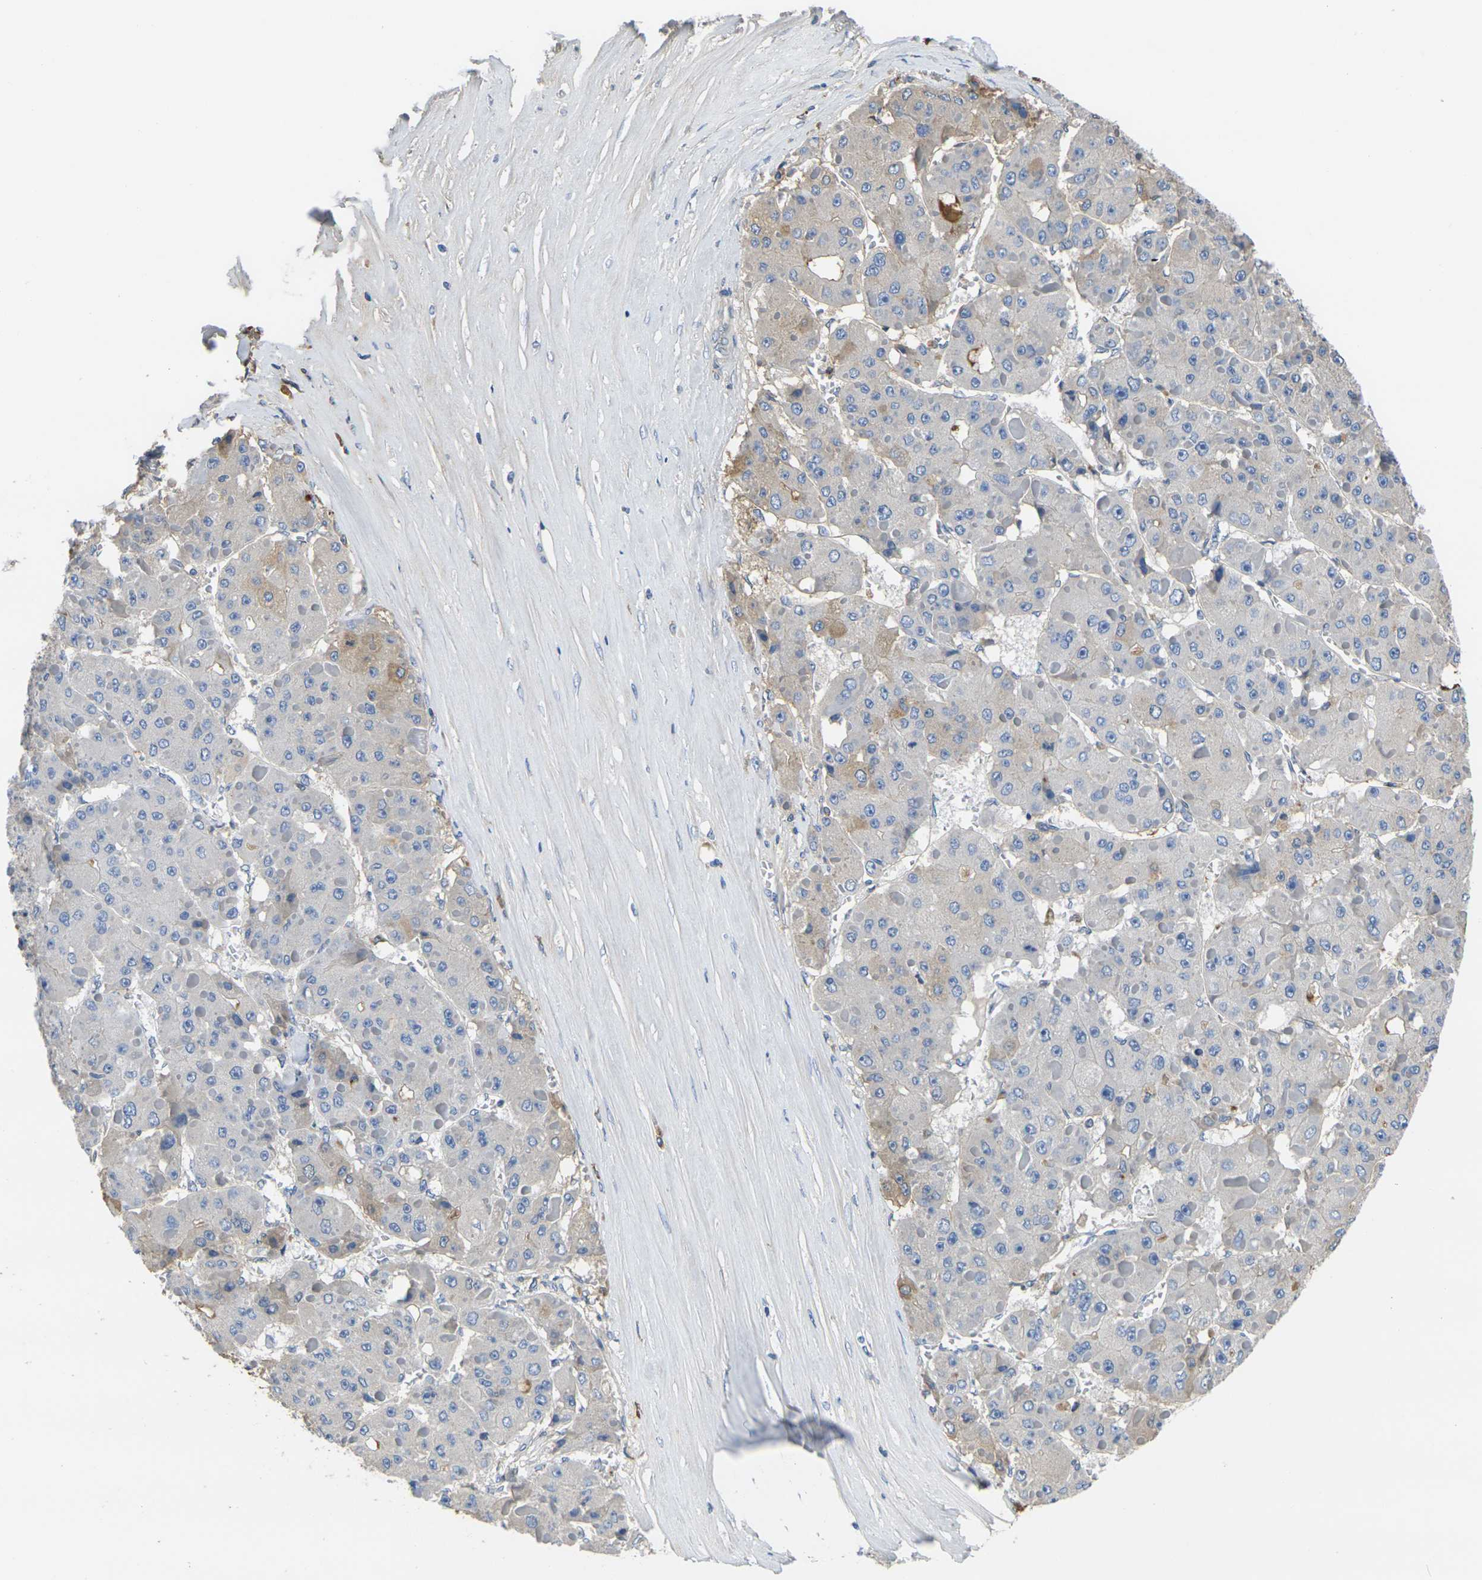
{"staining": {"intensity": "moderate", "quantity": "<25%", "location": "cytoplasmic/membranous"}, "tissue": "liver cancer", "cell_type": "Tumor cells", "image_type": "cancer", "snomed": [{"axis": "morphology", "description": "Carcinoma, Hepatocellular, NOS"}, {"axis": "topography", "description": "Liver"}], "caption": "High-power microscopy captured an IHC histopathology image of liver cancer (hepatocellular carcinoma), revealing moderate cytoplasmic/membranous staining in approximately <25% of tumor cells. (Stains: DAB (3,3'-diaminobenzidine) in brown, nuclei in blue, Microscopy: brightfield microscopy at high magnification).", "gene": "GREM2", "patient": {"sex": "female", "age": 73}}